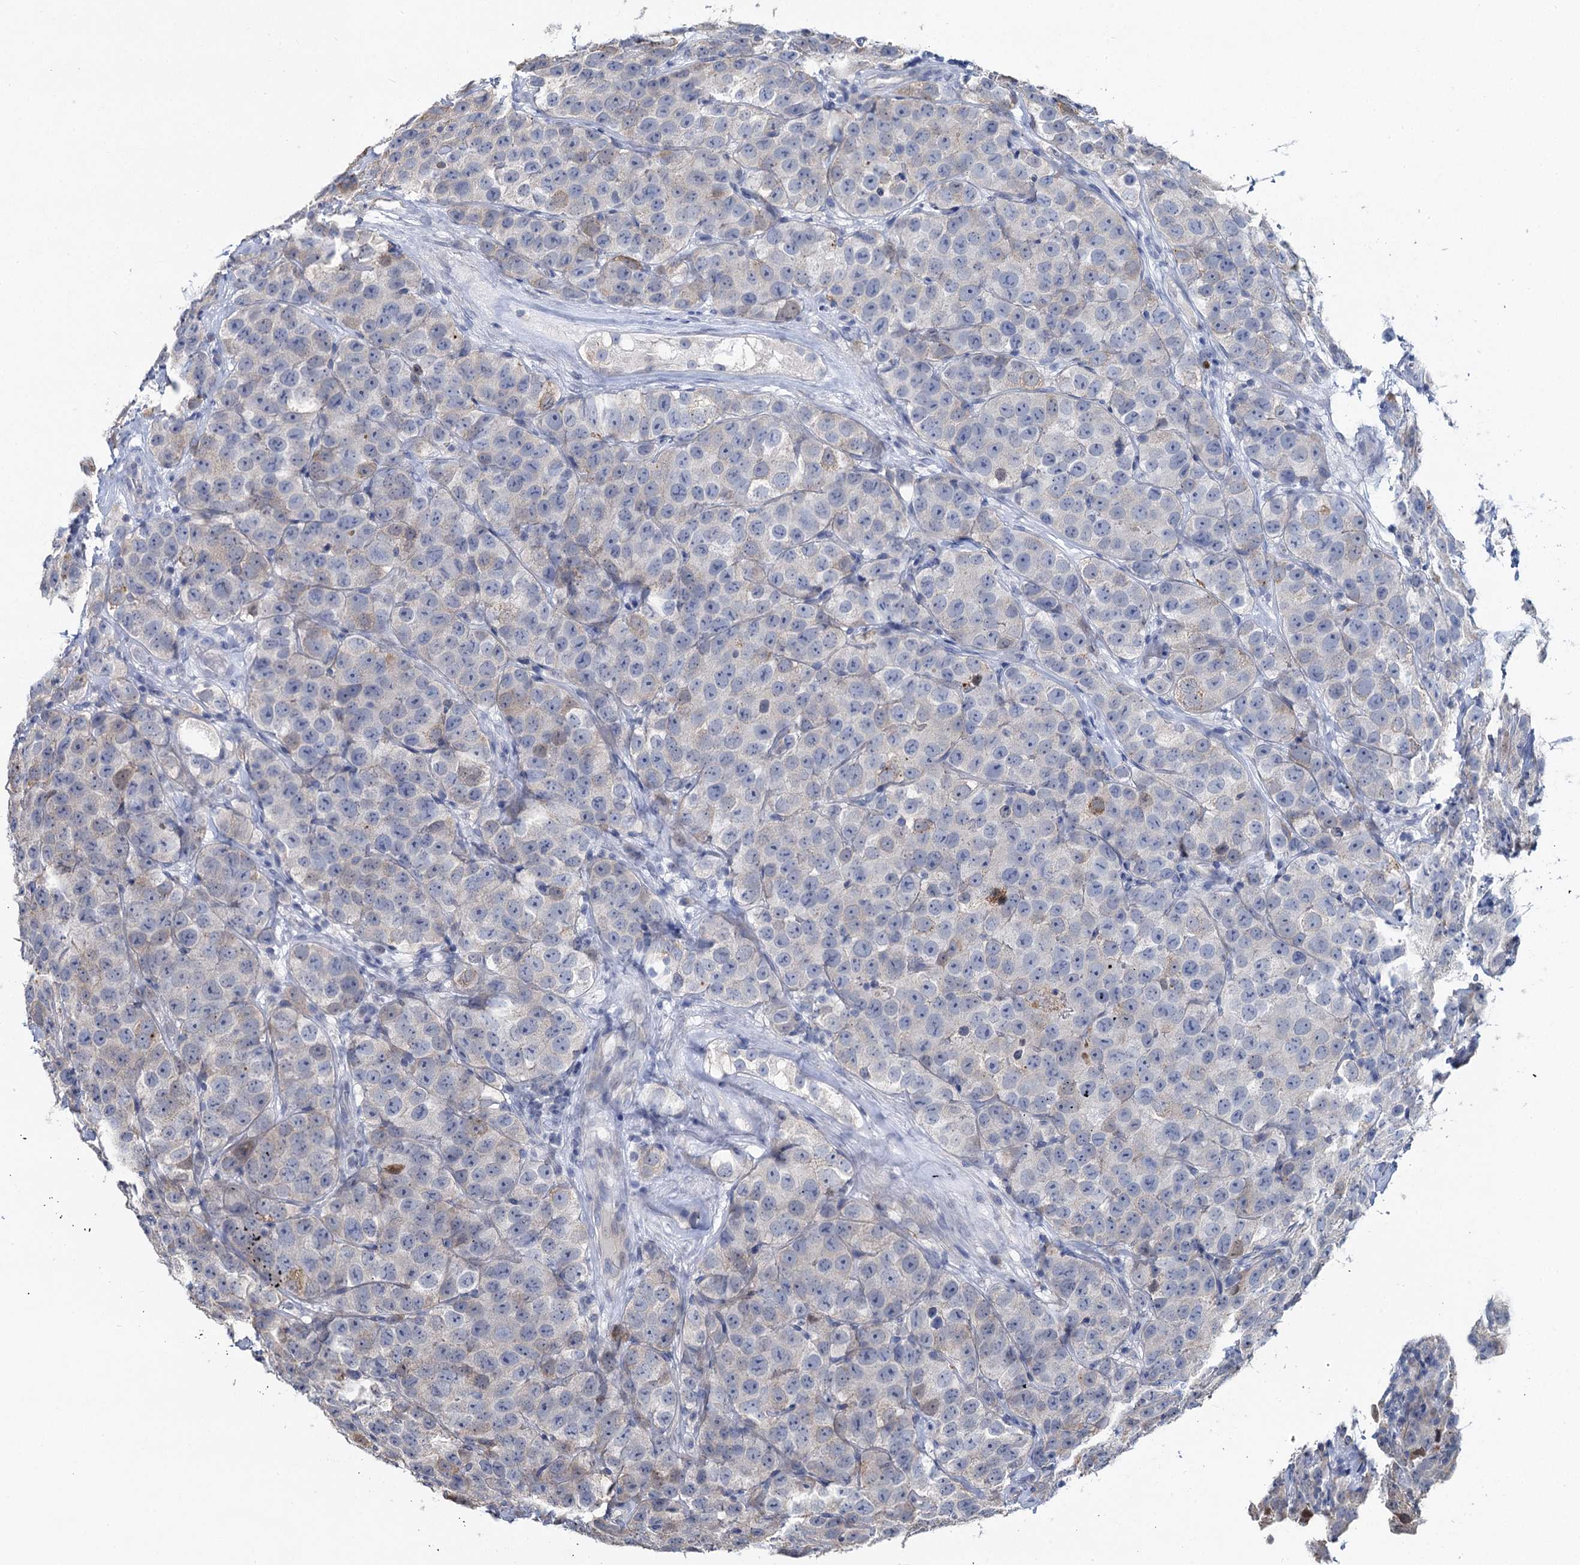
{"staining": {"intensity": "weak", "quantity": "<25%", "location": "cytoplasmic/membranous"}, "tissue": "testis cancer", "cell_type": "Tumor cells", "image_type": "cancer", "snomed": [{"axis": "morphology", "description": "Seminoma, NOS"}, {"axis": "topography", "description": "Testis"}], "caption": "Tumor cells show no significant protein positivity in seminoma (testis).", "gene": "TOX3", "patient": {"sex": "male", "age": 28}}